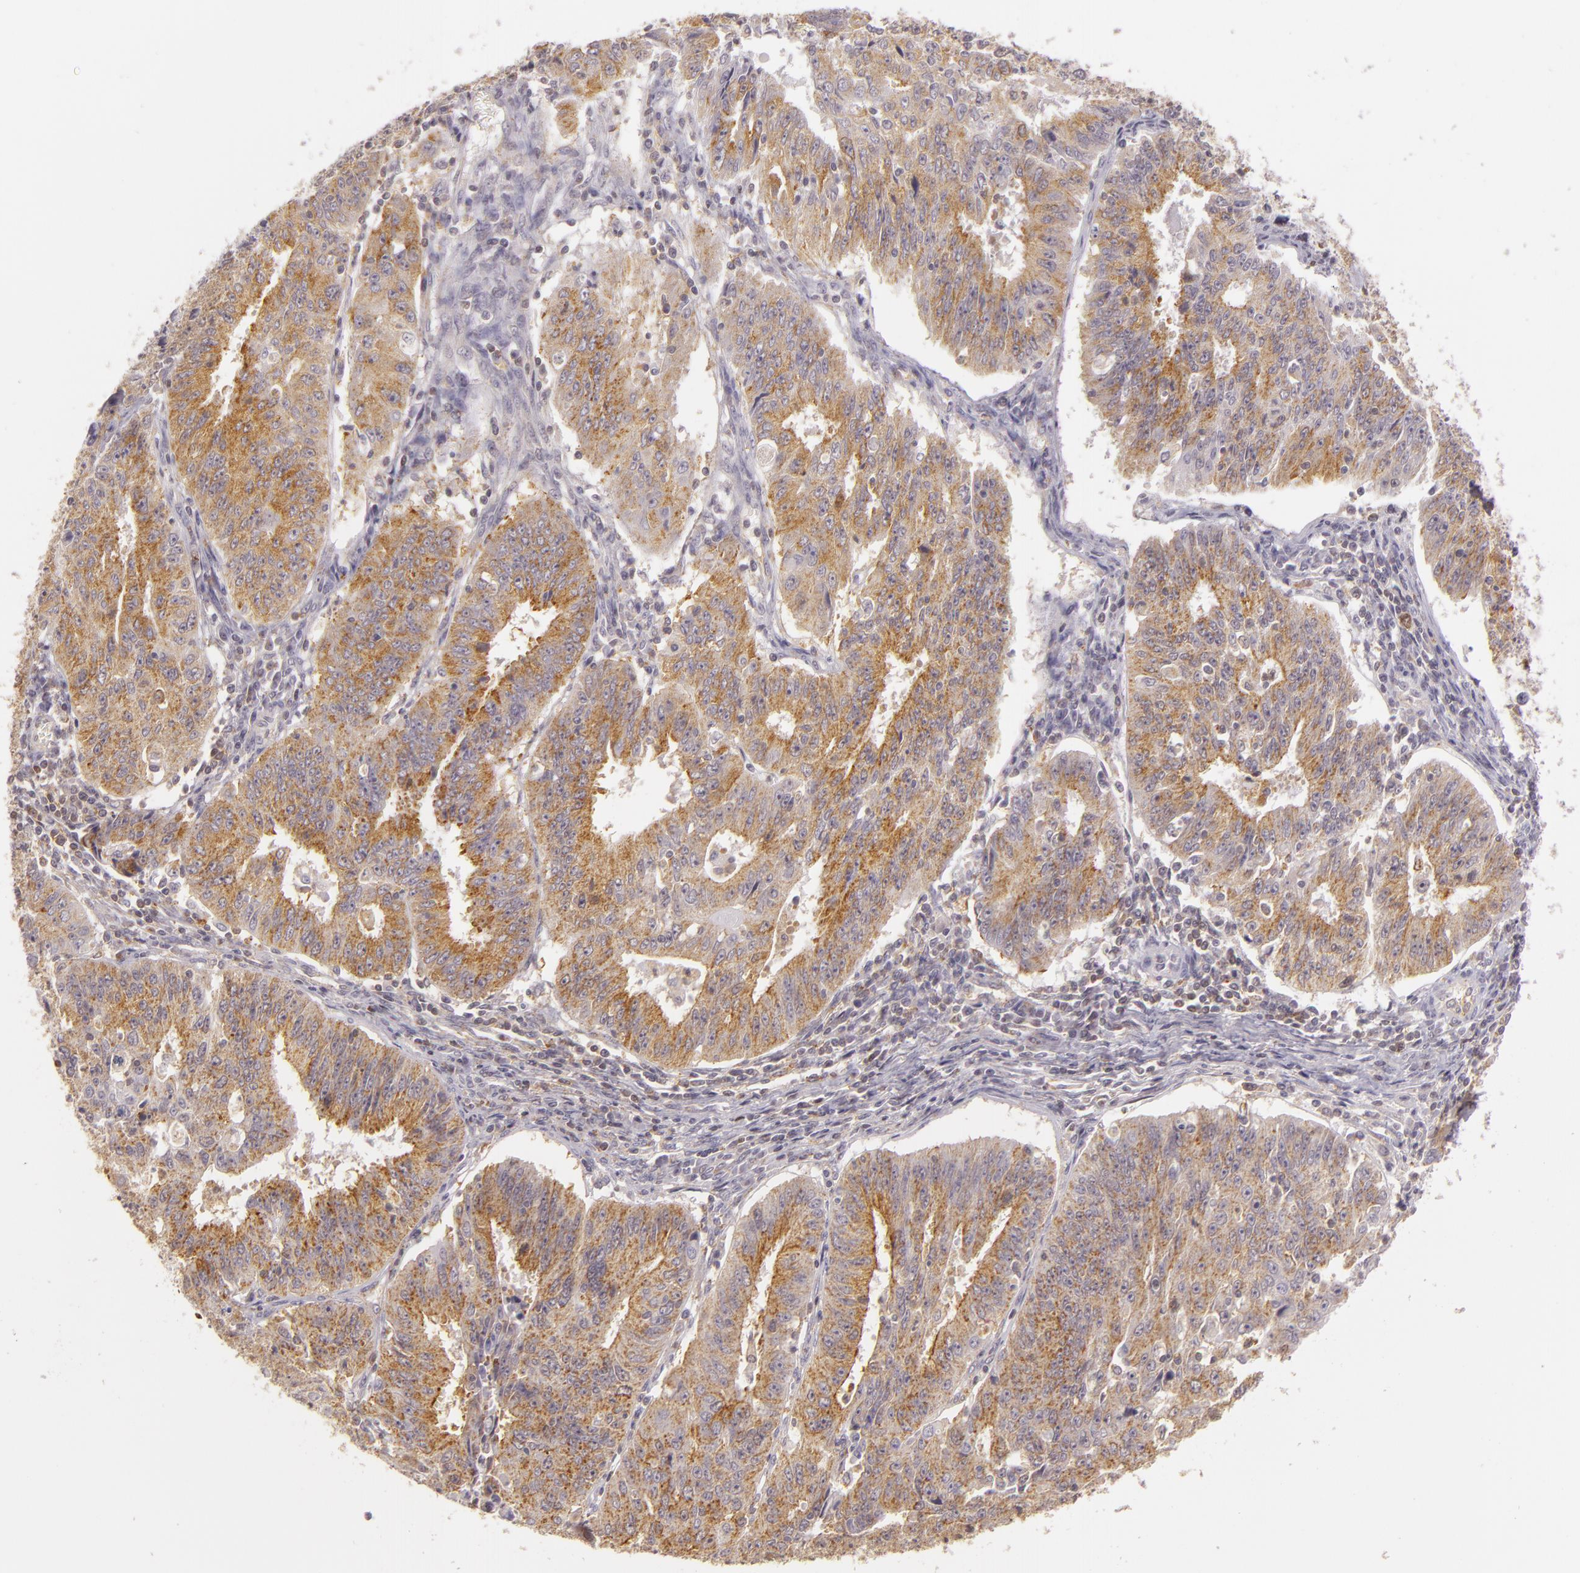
{"staining": {"intensity": "moderate", "quantity": "25%-75%", "location": "cytoplasmic/membranous"}, "tissue": "endometrial cancer", "cell_type": "Tumor cells", "image_type": "cancer", "snomed": [{"axis": "morphology", "description": "Adenocarcinoma, NOS"}, {"axis": "topography", "description": "Endometrium"}], "caption": "Moderate cytoplasmic/membranous positivity is identified in approximately 25%-75% of tumor cells in endometrial cancer. (IHC, brightfield microscopy, high magnification).", "gene": "IMPDH1", "patient": {"sex": "female", "age": 42}}